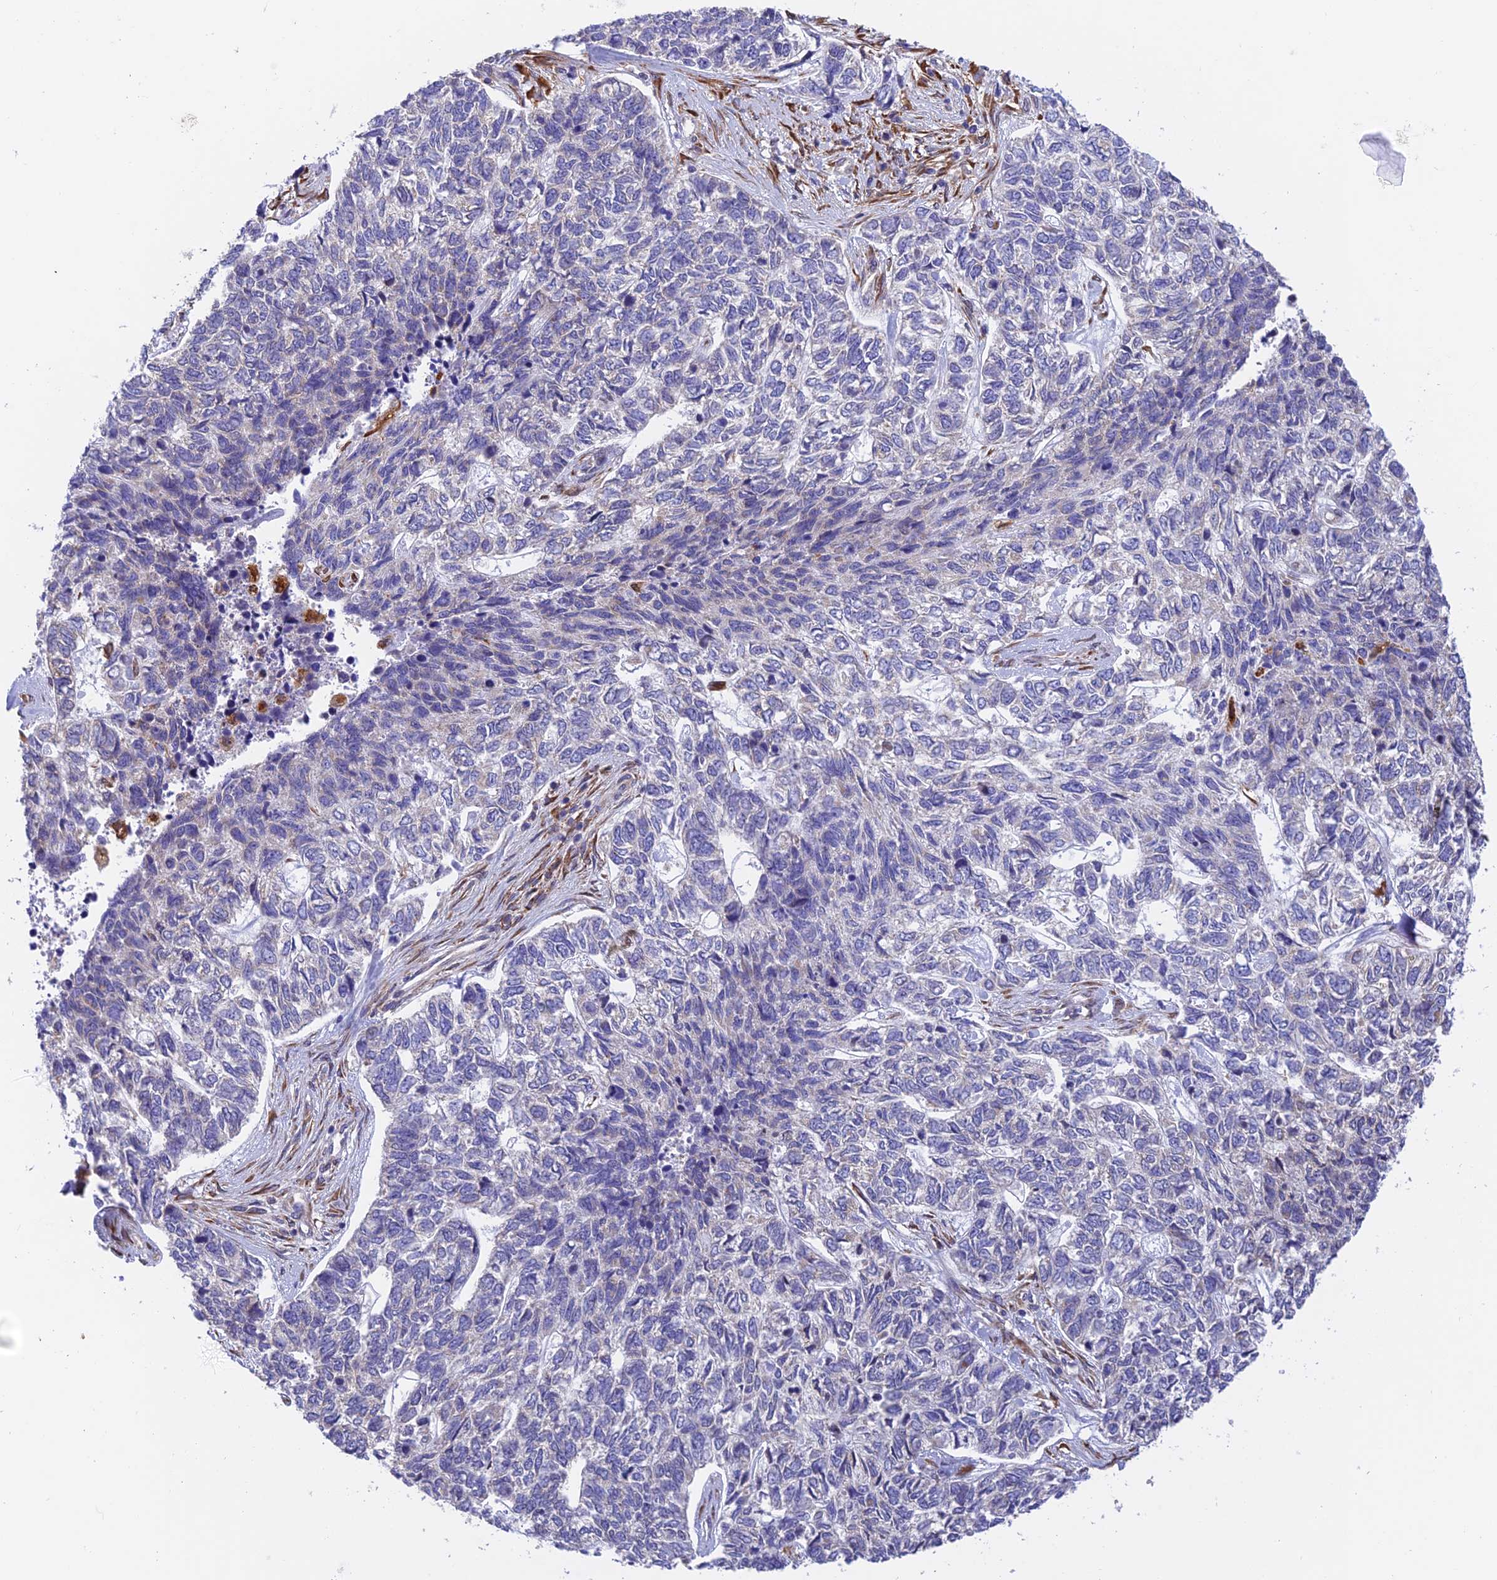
{"staining": {"intensity": "negative", "quantity": "none", "location": "none"}, "tissue": "skin cancer", "cell_type": "Tumor cells", "image_type": "cancer", "snomed": [{"axis": "morphology", "description": "Basal cell carcinoma"}, {"axis": "topography", "description": "Skin"}], "caption": "Immunohistochemistry image of neoplastic tissue: basal cell carcinoma (skin) stained with DAB (3,3'-diaminobenzidine) exhibits no significant protein expression in tumor cells.", "gene": "VKORC1", "patient": {"sex": "female", "age": 65}}